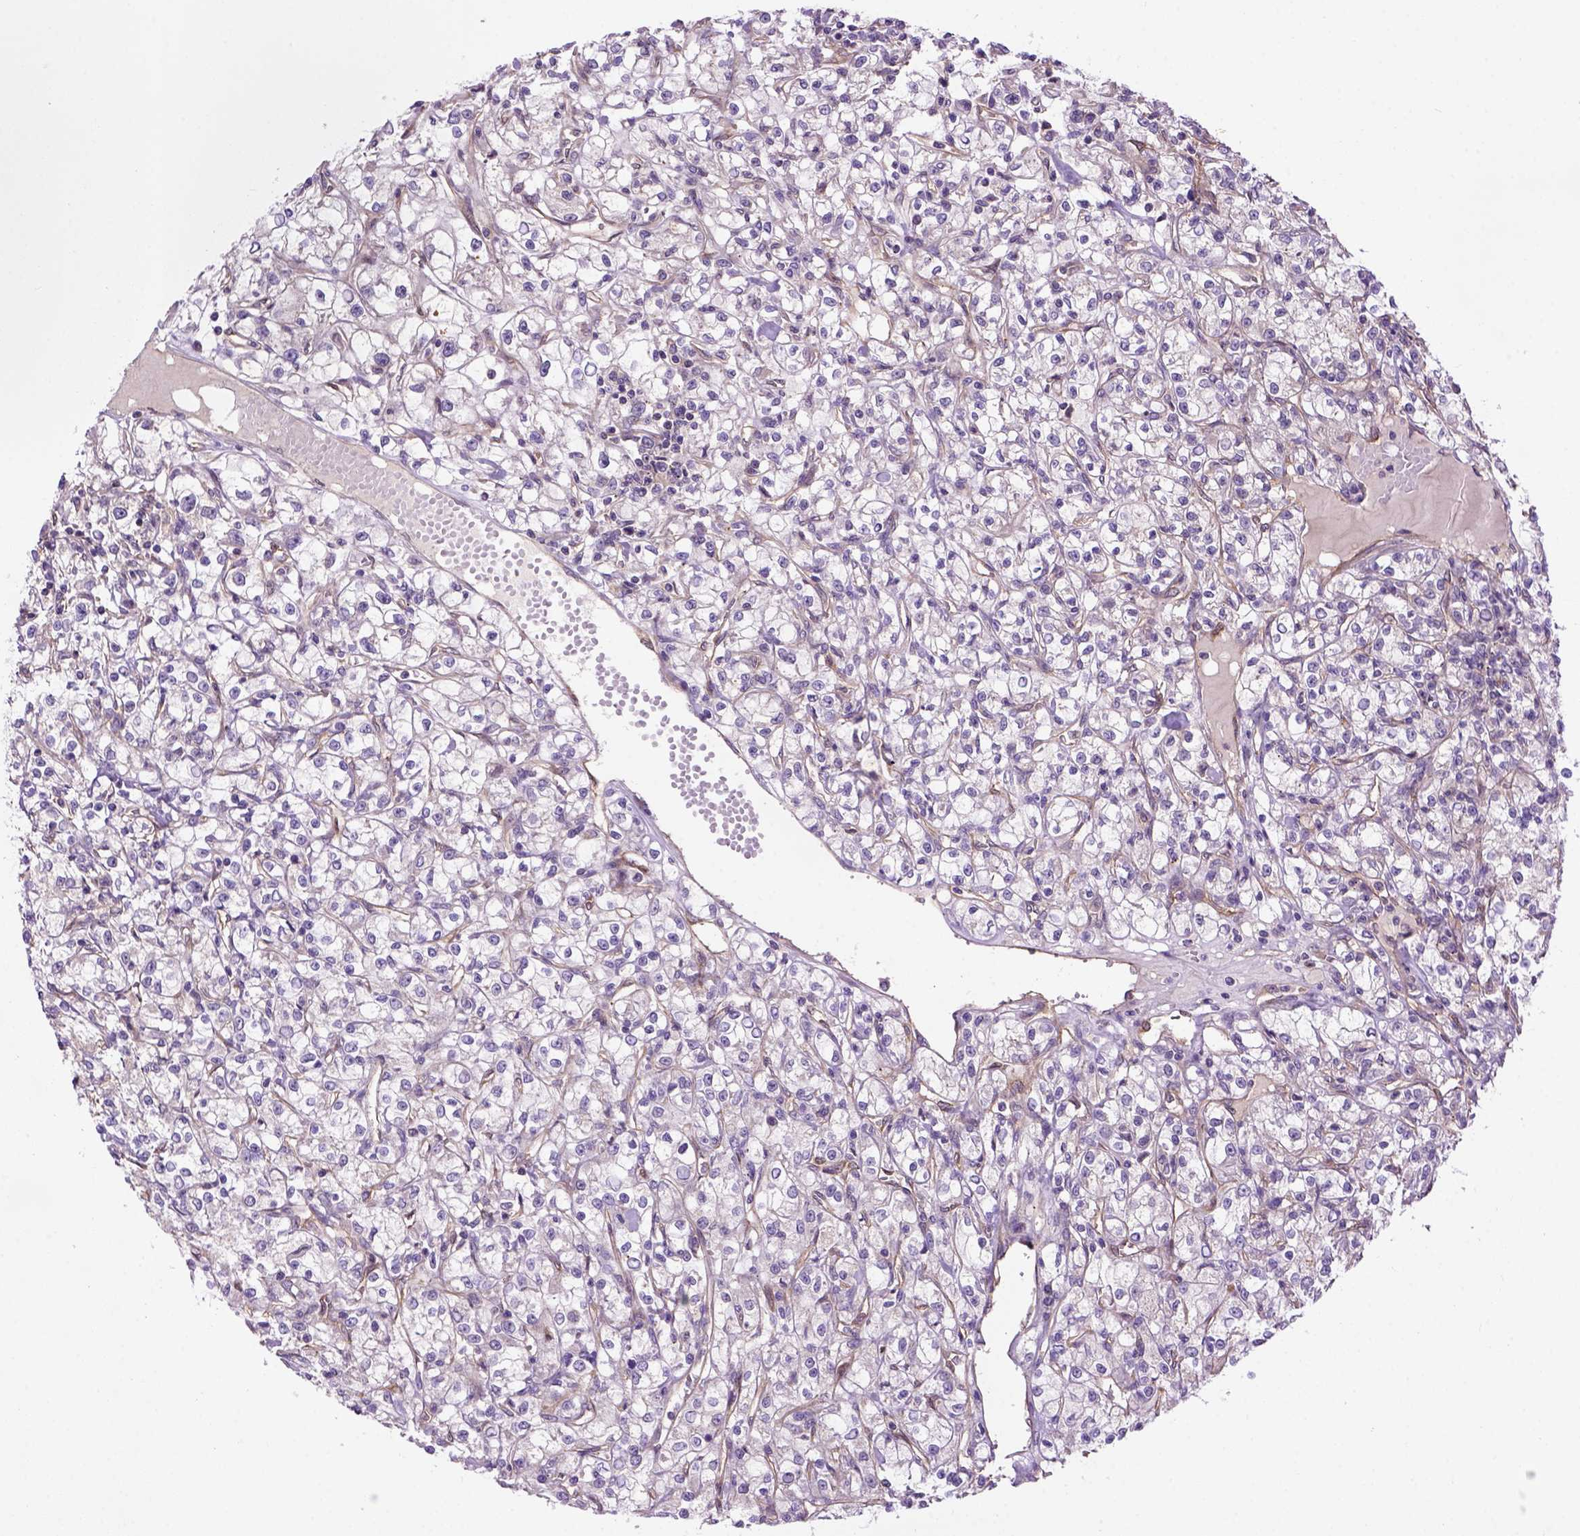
{"staining": {"intensity": "negative", "quantity": "none", "location": "none"}, "tissue": "renal cancer", "cell_type": "Tumor cells", "image_type": "cancer", "snomed": [{"axis": "morphology", "description": "Adenocarcinoma, NOS"}, {"axis": "topography", "description": "Kidney"}], "caption": "Immunohistochemistry (IHC) photomicrograph of neoplastic tissue: renal cancer stained with DAB exhibits no significant protein positivity in tumor cells. Nuclei are stained in blue.", "gene": "CASKIN2", "patient": {"sex": "female", "age": 59}}